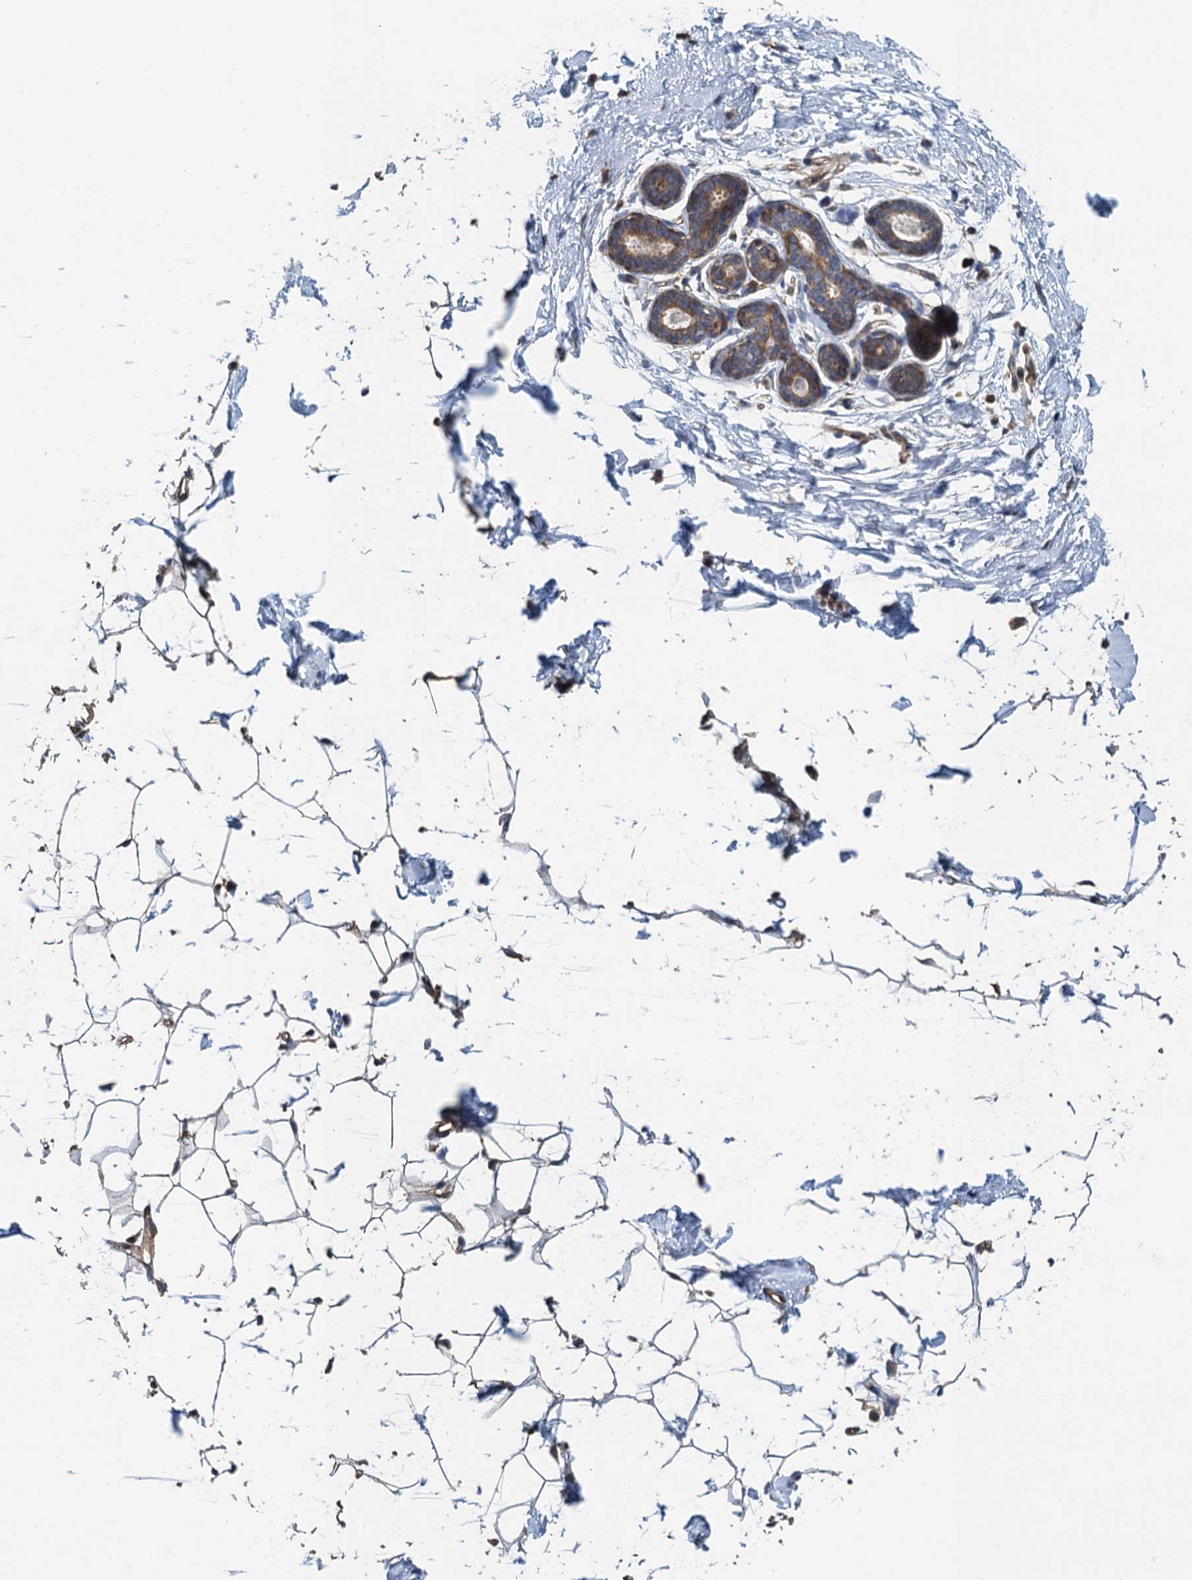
{"staining": {"intensity": "weak", "quantity": "25%-75%", "location": "cytoplasmic/membranous"}, "tissue": "adipose tissue", "cell_type": "Adipocytes", "image_type": "normal", "snomed": [{"axis": "morphology", "description": "Normal tissue, NOS"}, {"axis": "topography", "description": "Breast"}], "caption": "This histopathology image demonstrates benign adipose tissue stained with immunohistochemistry to label a protein in brown. The cytoplasmic/membranous of adipocytes show weak positivity for the protein. Nuclei are counter-stained blue.", "gene": "PPP1R14D", "patient": {"sex": "female", "age": 23}}